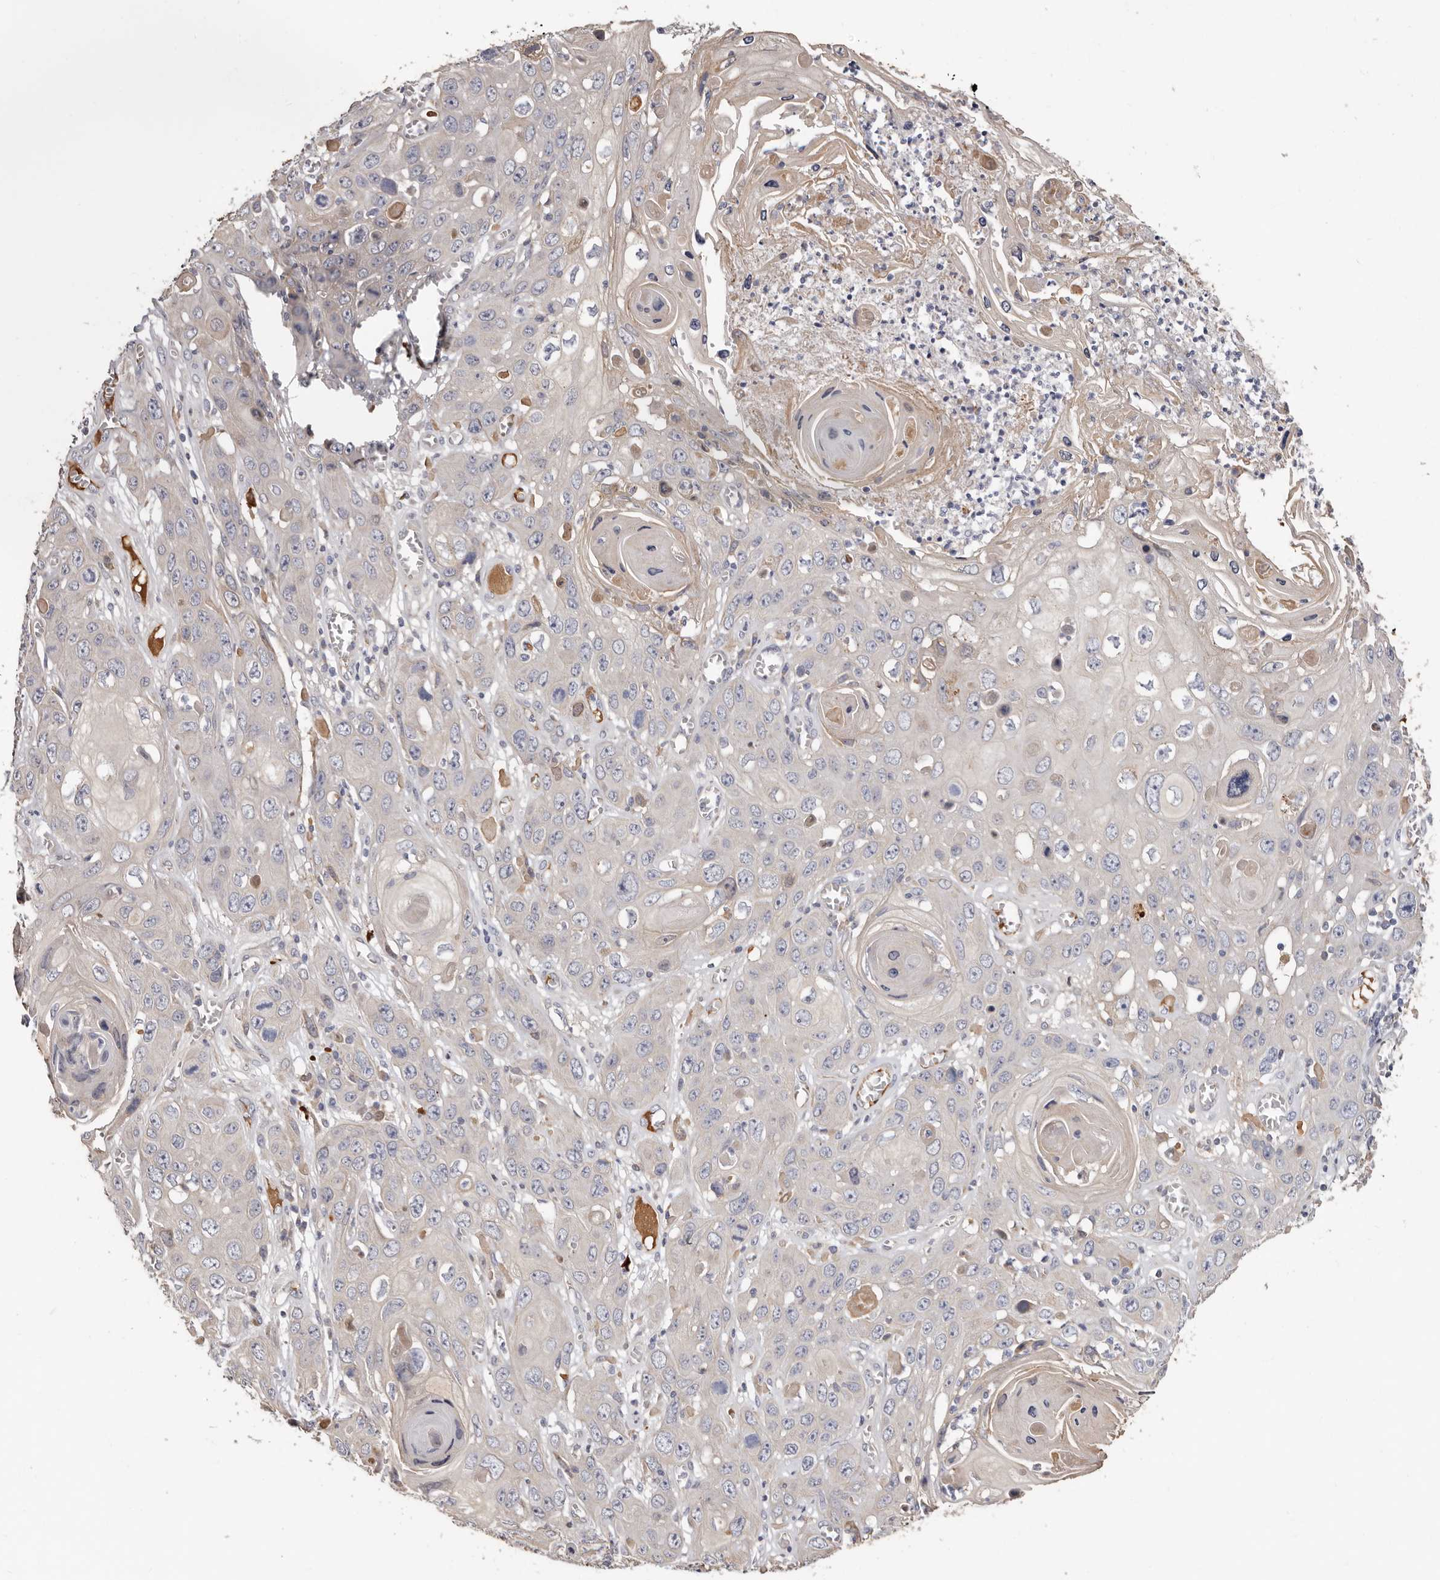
{"staining": {"intensity": "negative", "quantity": "none", "location": "none"}, "tissue": "skin cancer", "cell_type": "Tumor cells", "image_type": "cancer", "snomed": [{"axis": "morphology", "description": "Squamous cell carcinoma, NOS"}, {"axis": "topography", "description": "Skin"}], "caption": "Skin squamous cell carcinoma was stained to show a protein in brown. There is no significant expression in tumor cells. (Immunohistochemistry, brightfield microscopy, high magnification).", "gene": "SPTA1", "patient": {"sex": "male", "age": 55}}